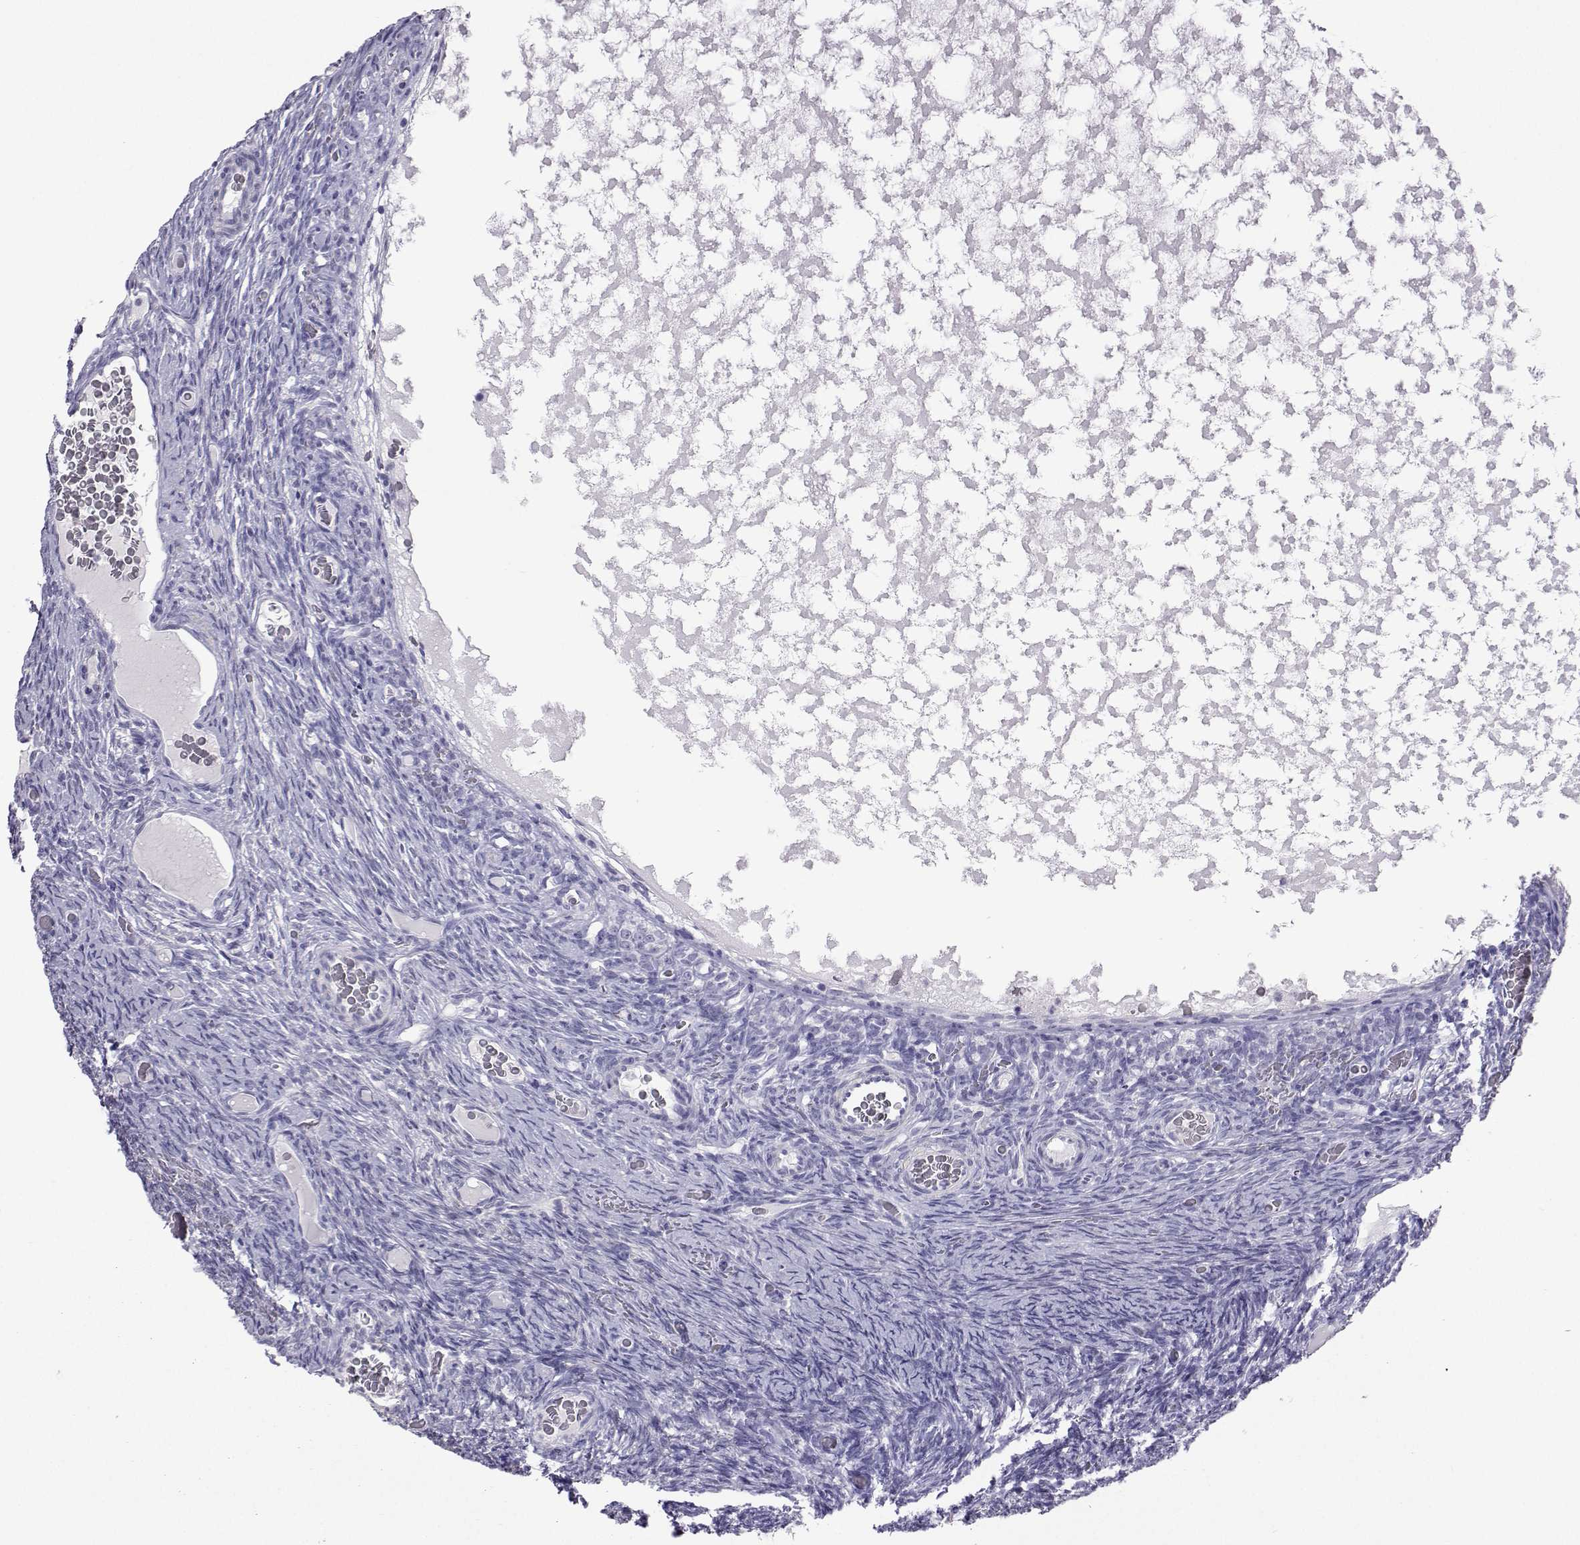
{"staining": {"intensity": "negative", "quantity": "none", "location": "none"}, "tissue": "ovary", "cell_type": "Ovarian stroma cells", "image_type": "normal", "snomed": [{"axis": "morphology", "description": "Normal tissue, NOS"}, {"axis": "topography", "description": "Ovary"}], "caption": "Ovarian stroma cells show no significant staining in benign ovary.", "gene": "PLIN4", "patient": {"sex": "female", "age": 34}}